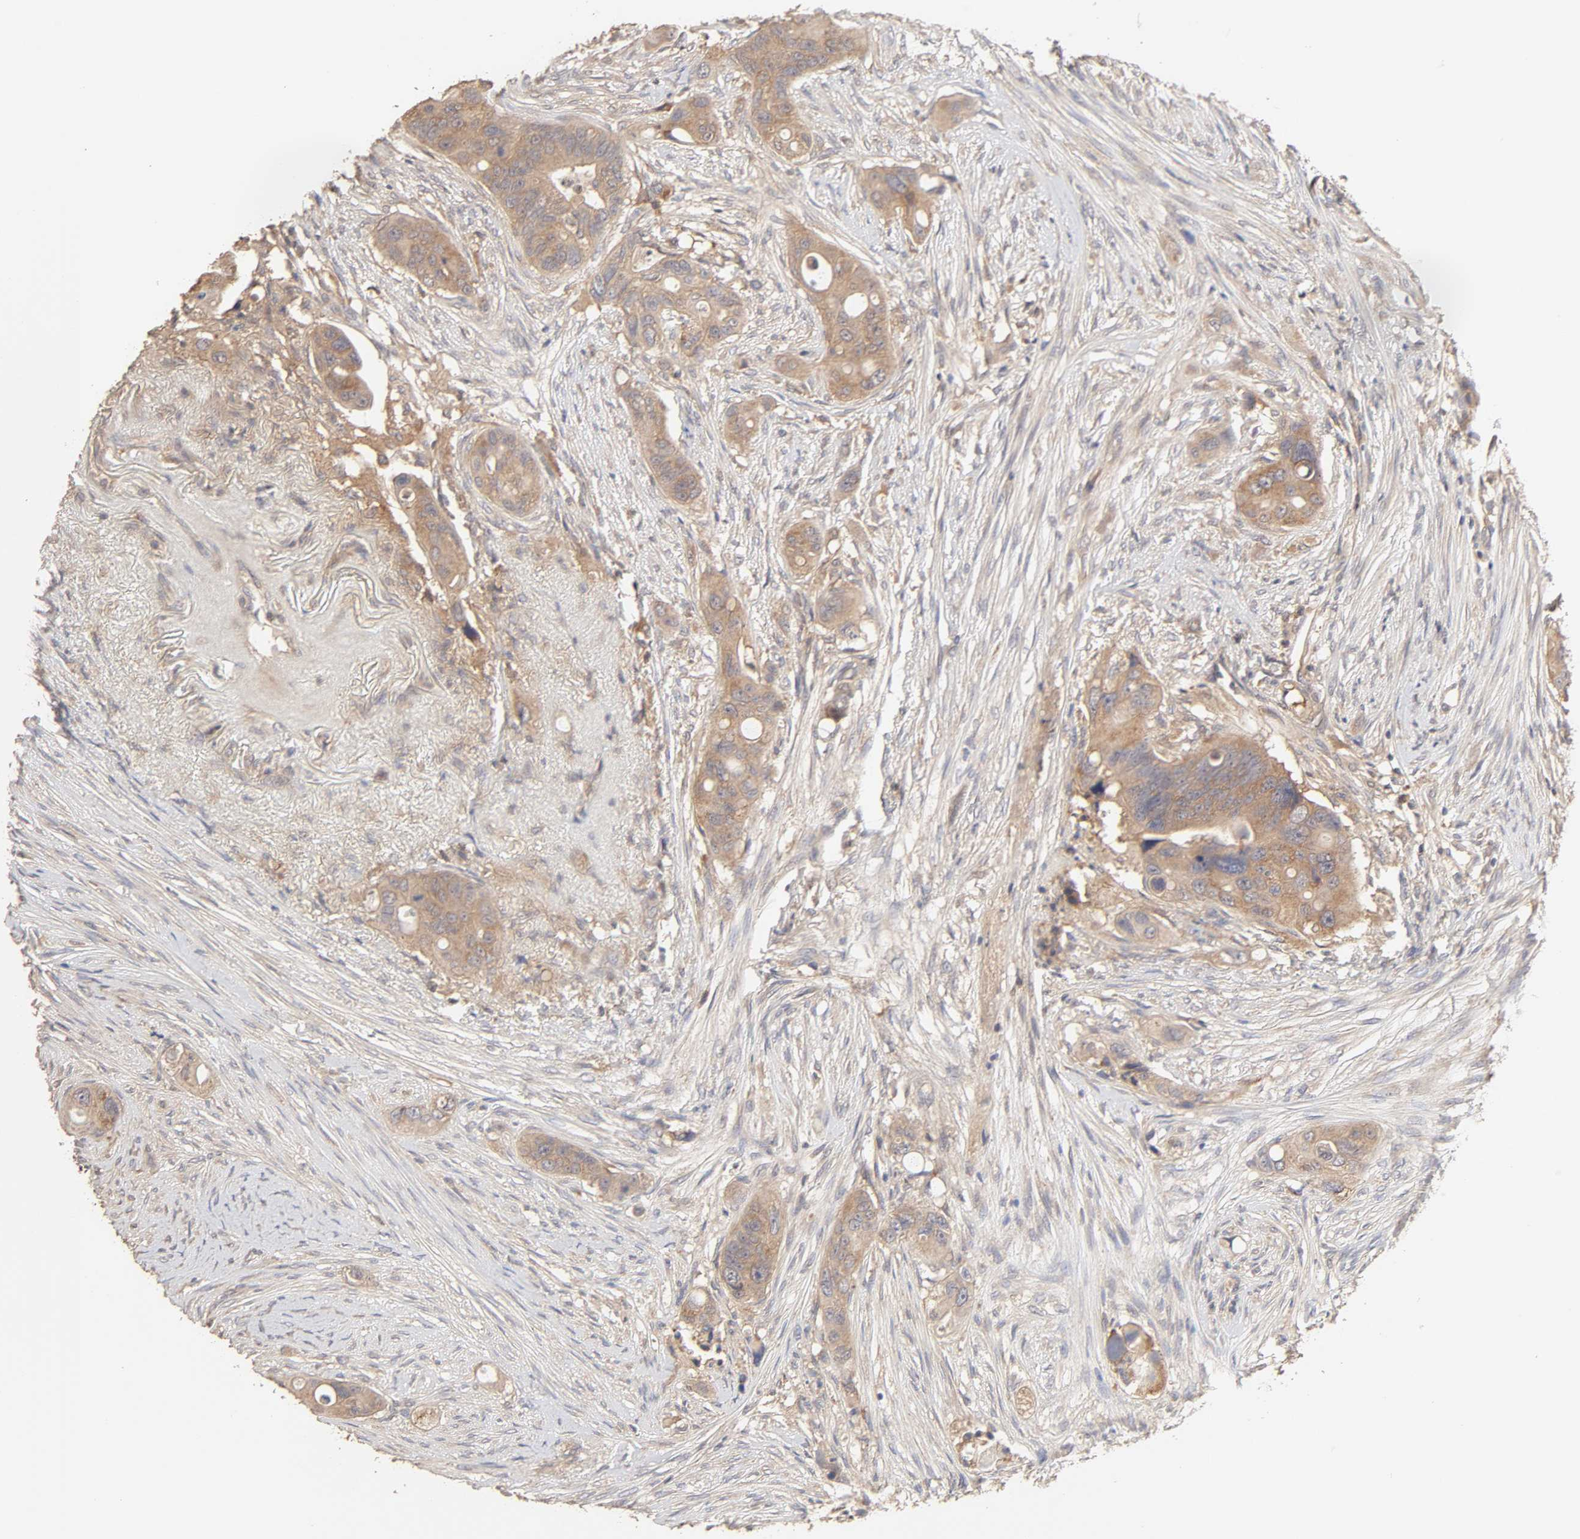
{"staining": {"intensity": "moderate", "quantity": ">75%", "location": "cytoplasmic/membranous"}, "tissue": "colorectal cancer", "cell_type": "Tumor cells", "image_type": "cancer", "snomed": [{"axis": "morphology", "description": "Adenocarcinoma, NOS"}, {"axis": "topography", "description": "Colon"}], "caption": "Moderate cytoplasmic/membranous expression is identified in about >75% of tumor cells in colorectal adenocarcinoma.", "gene": "AP1G2", "patient": {"sex": "female", "age": 57}}